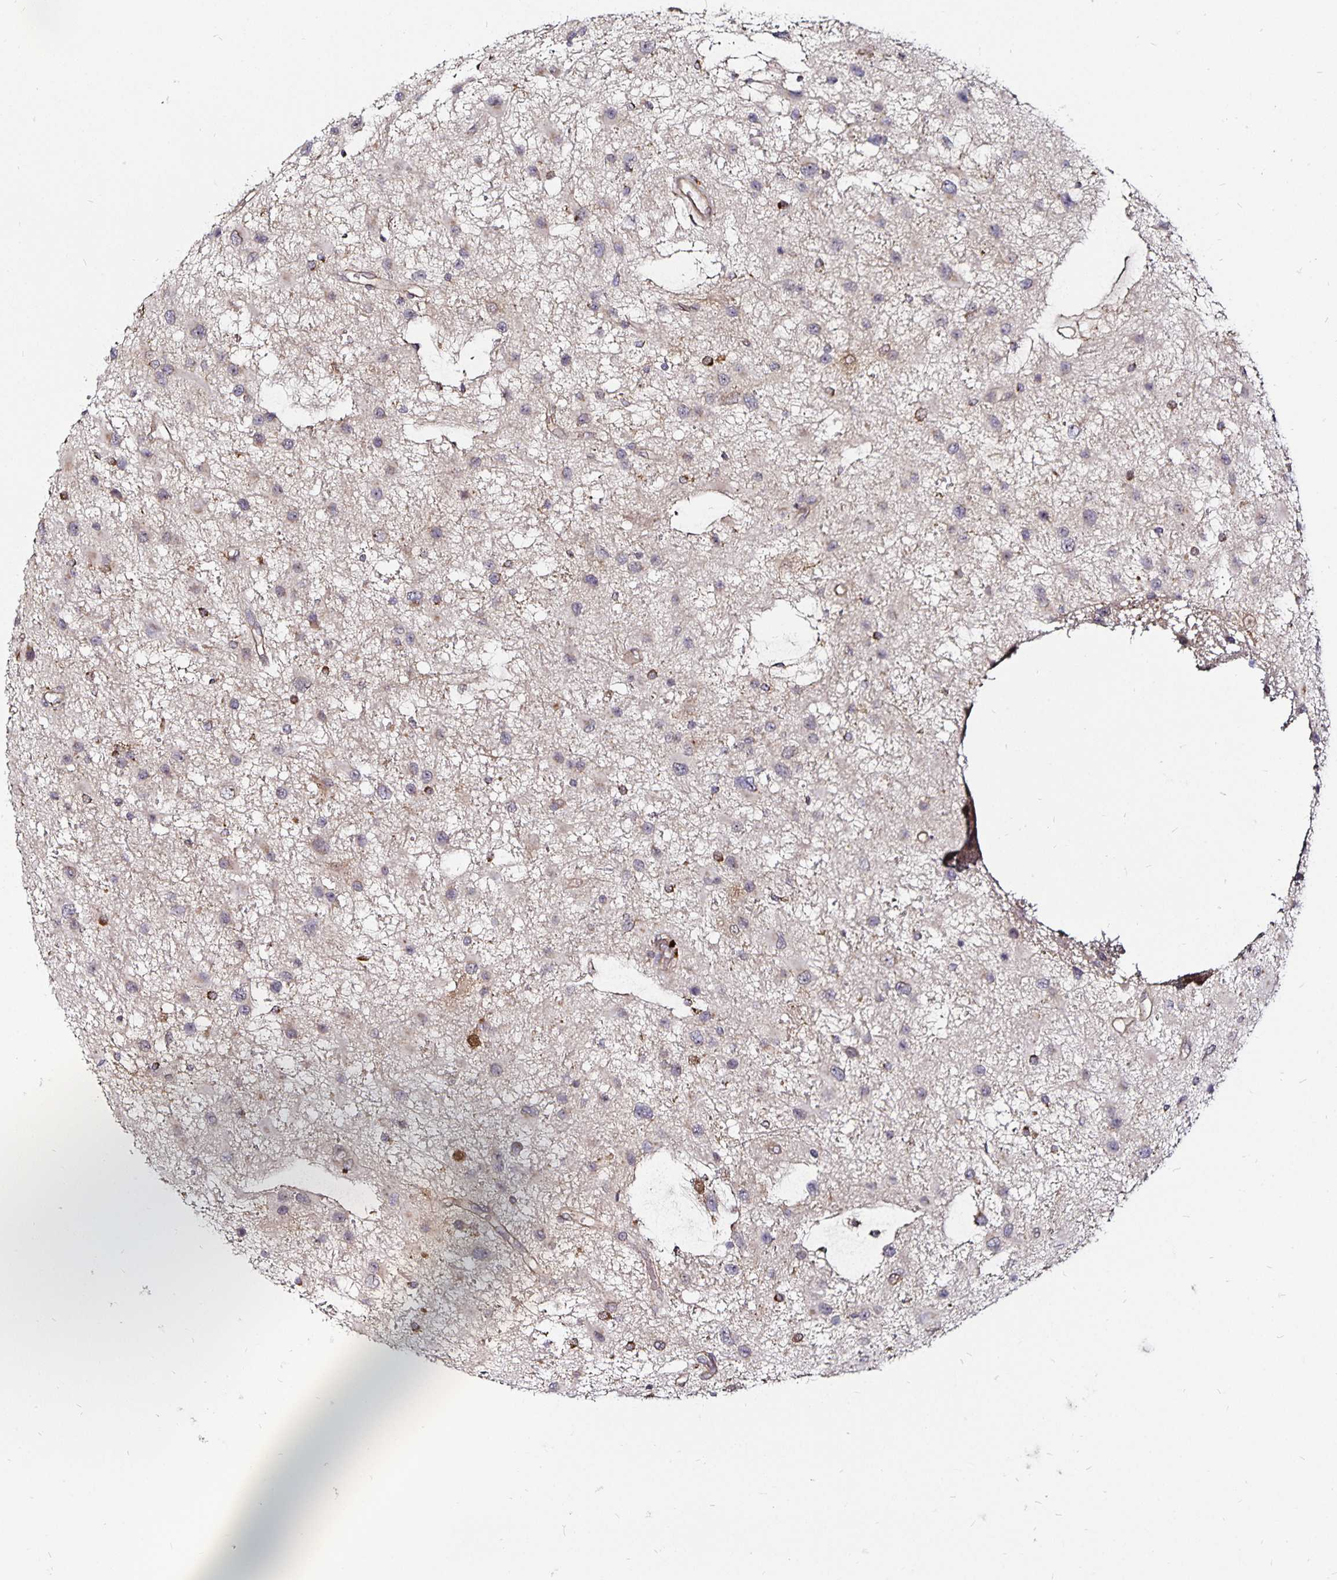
{"staining": {"intensity": "weak", "quantity": "<25%", "location": "cytoplasmic/membranous"}, "tissue": "glioma", "cell_type": "Tumor cells", "image_type": "cancer", "snomed": [{"axis": "morphology", "description": "Glioma, malignant, Low grade"}, {"axis": "topography", "description": "Brain"}], "caption": "Protein analysis of malignant glioma (low-grade) displays no significant expression in tumor cells. (IHC, brightfield microscopy, high magnification).", "gene": "CYP27A1", "patient": {"sex": "female", "age": 32}}